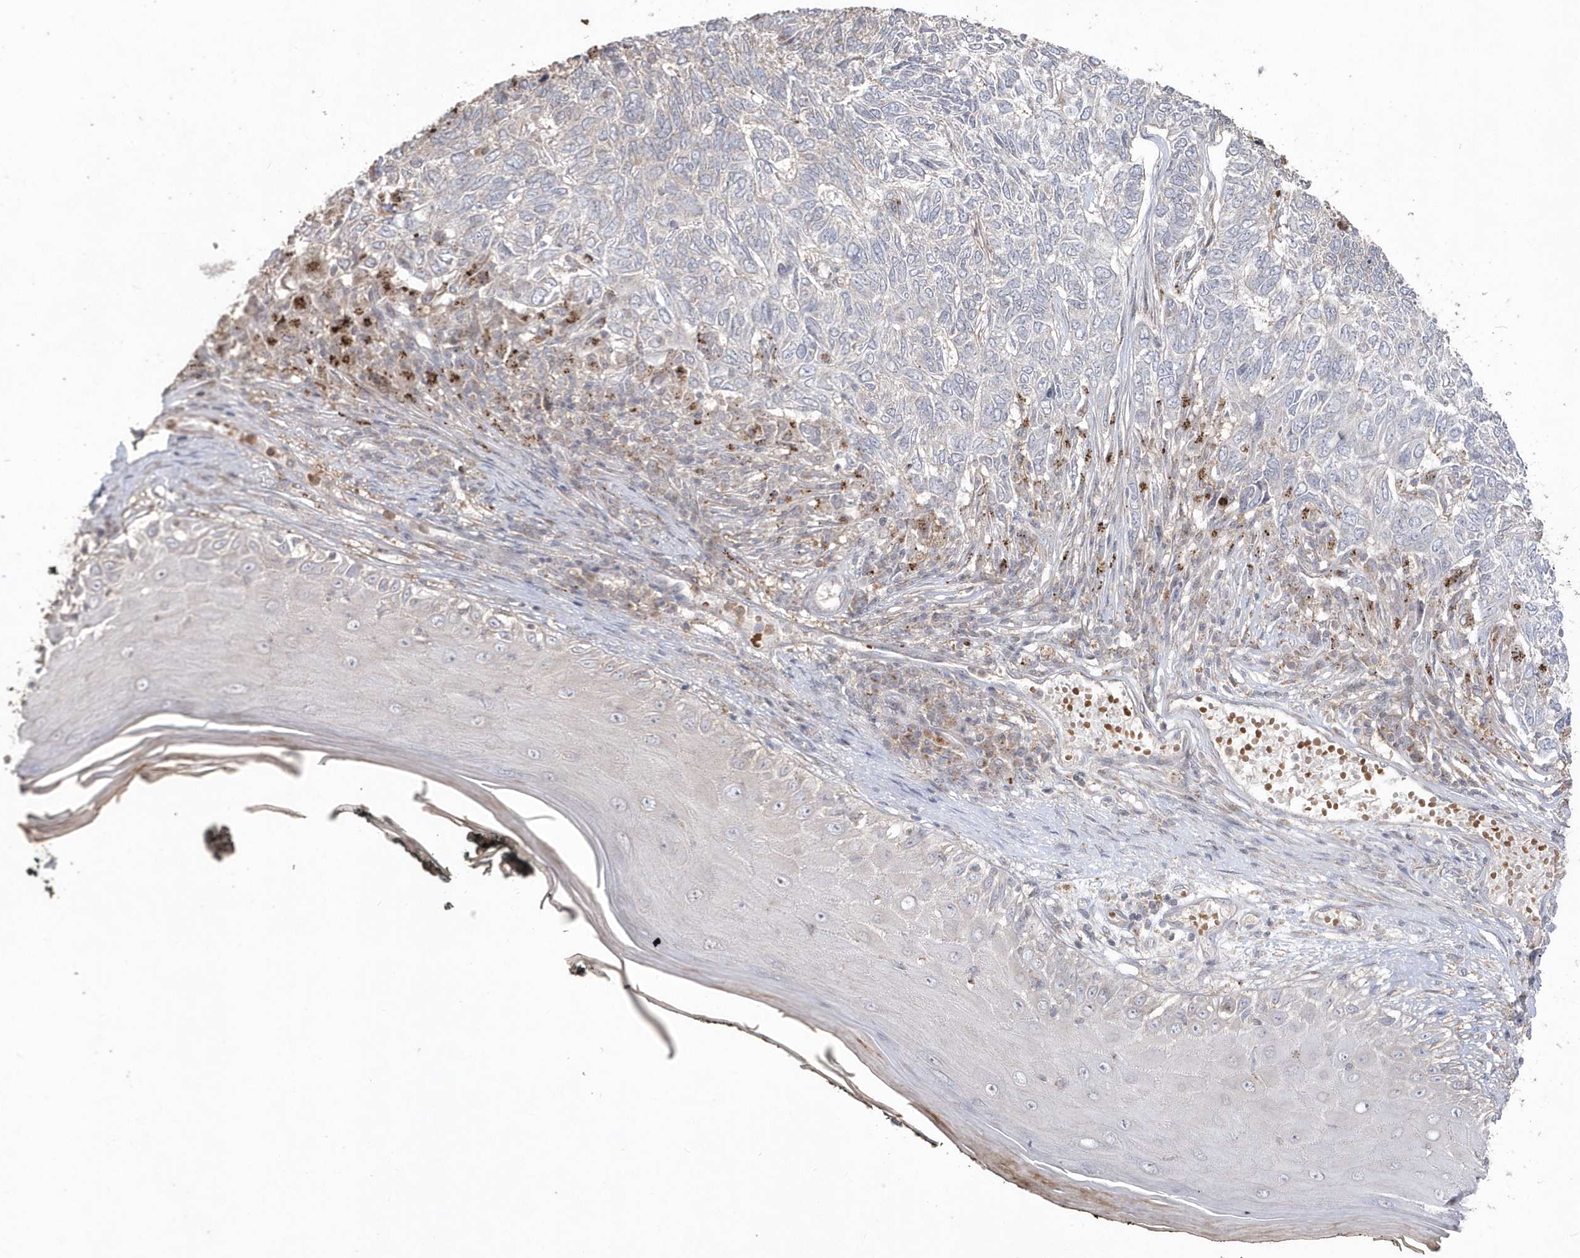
{"staining": {"intensity": "negative", "quantity": "none", "location": "none"}, "tissue": "skin cancer", "cell_type": "Tumor cells", "image_type": "cancer", "snomed": [{"axis": "morphology", "description": "Basal cell carcinoma"}, {"axis": "topography", "description": "Skin"}], "caption": "IHC photomicrograph of neoplastic tissue: human basal cell carcinoma (skin) stained with DAB (3,3'-diaminobenzidine) displays no significant protein positivity in tumor cells.", "gene": "GEMIN6", "patient": {"sex": "female", "age": 65}}